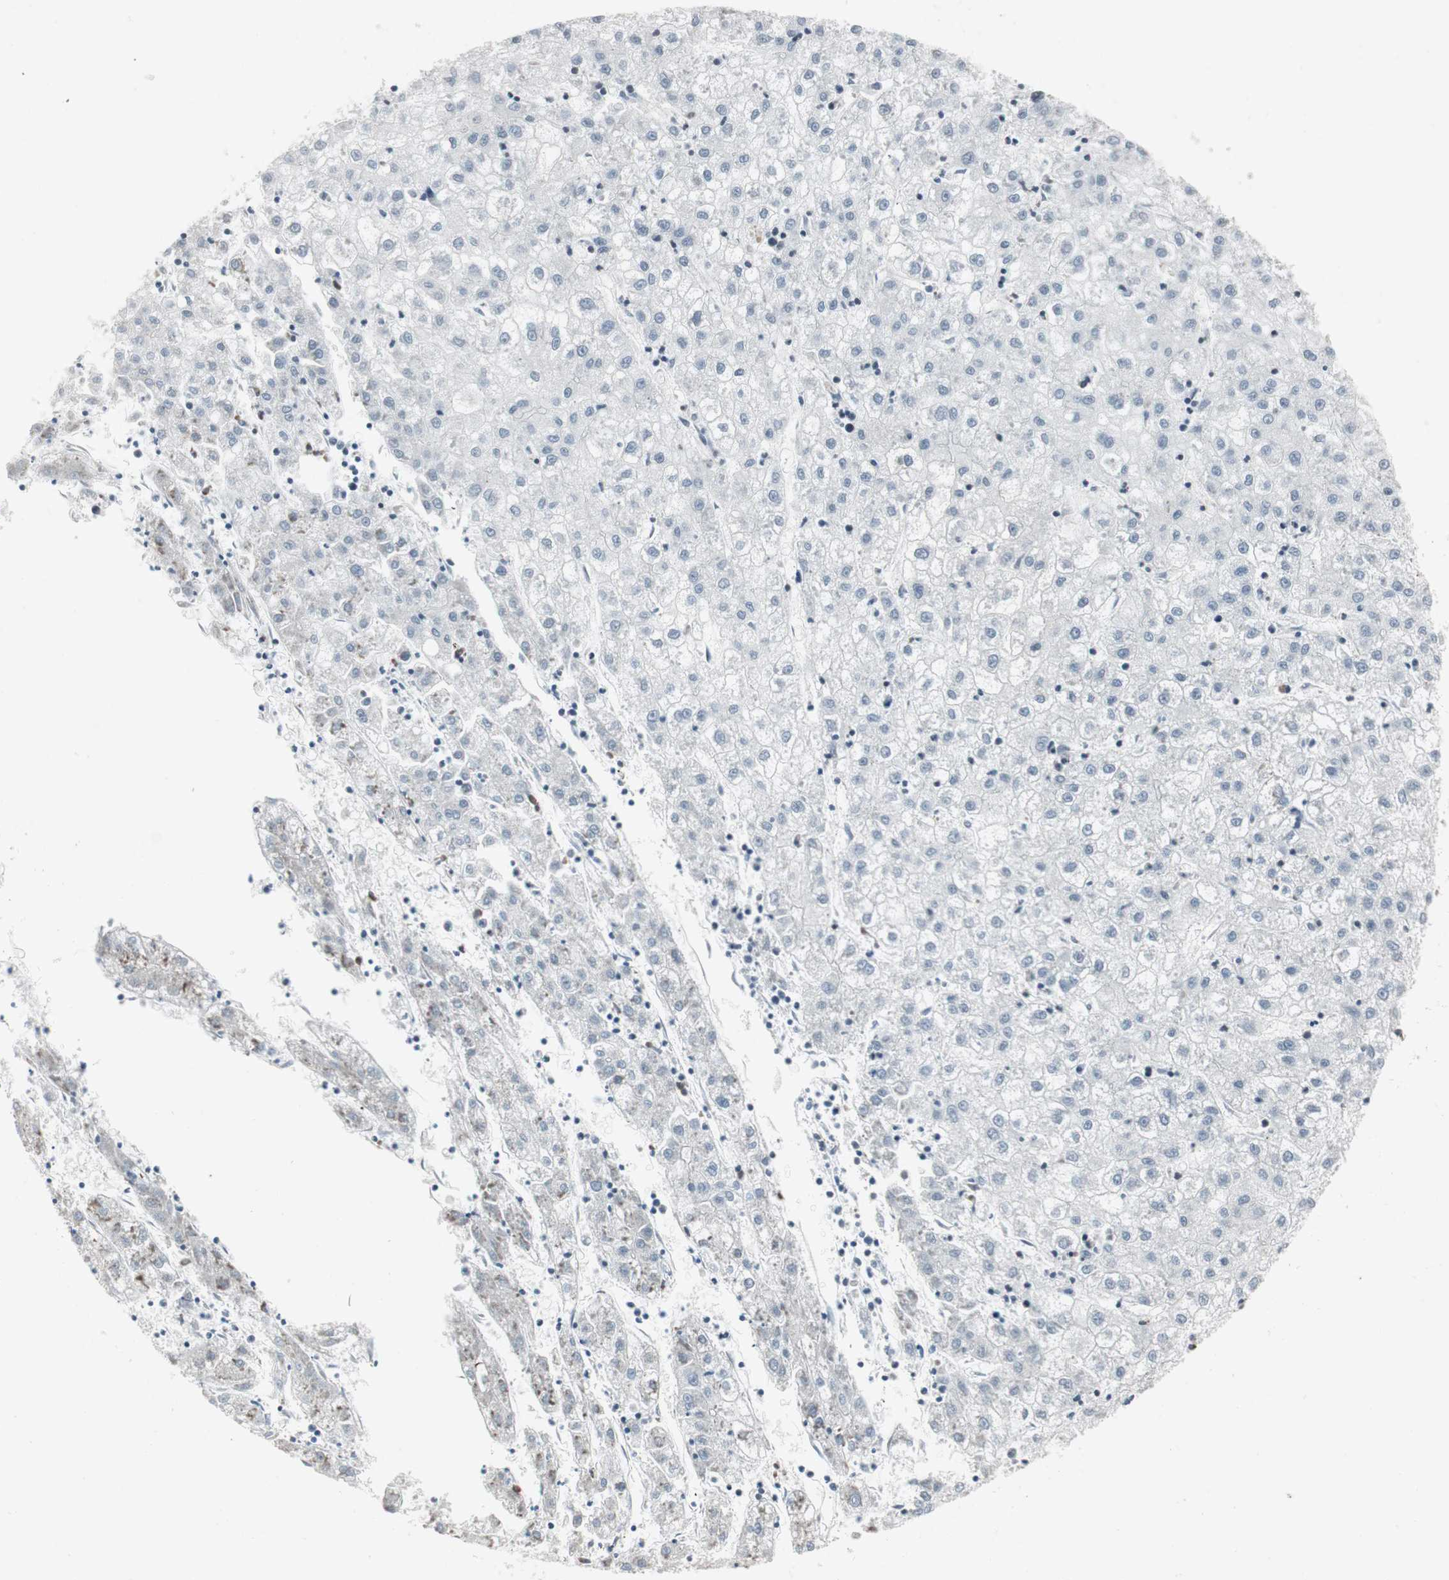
{"staining": {"intensity": "negative", "quantity": "none", "location": "none"}, "tissue": "liver cancer", "cell_type": "Tumor cells", "image_type": "cancer", "snomed": [{"axis": "morphology", "description": "Carcinoma, Hepatocellular, NOS"}, {"axis": "topography", "description": "Liver"}], "caption": "Immunohistochemical staining of liver cancer shows no significant positivity in tumor cells.", "gene": "ARHGEF1", "patient": {"sex": "male", "age": 72}}